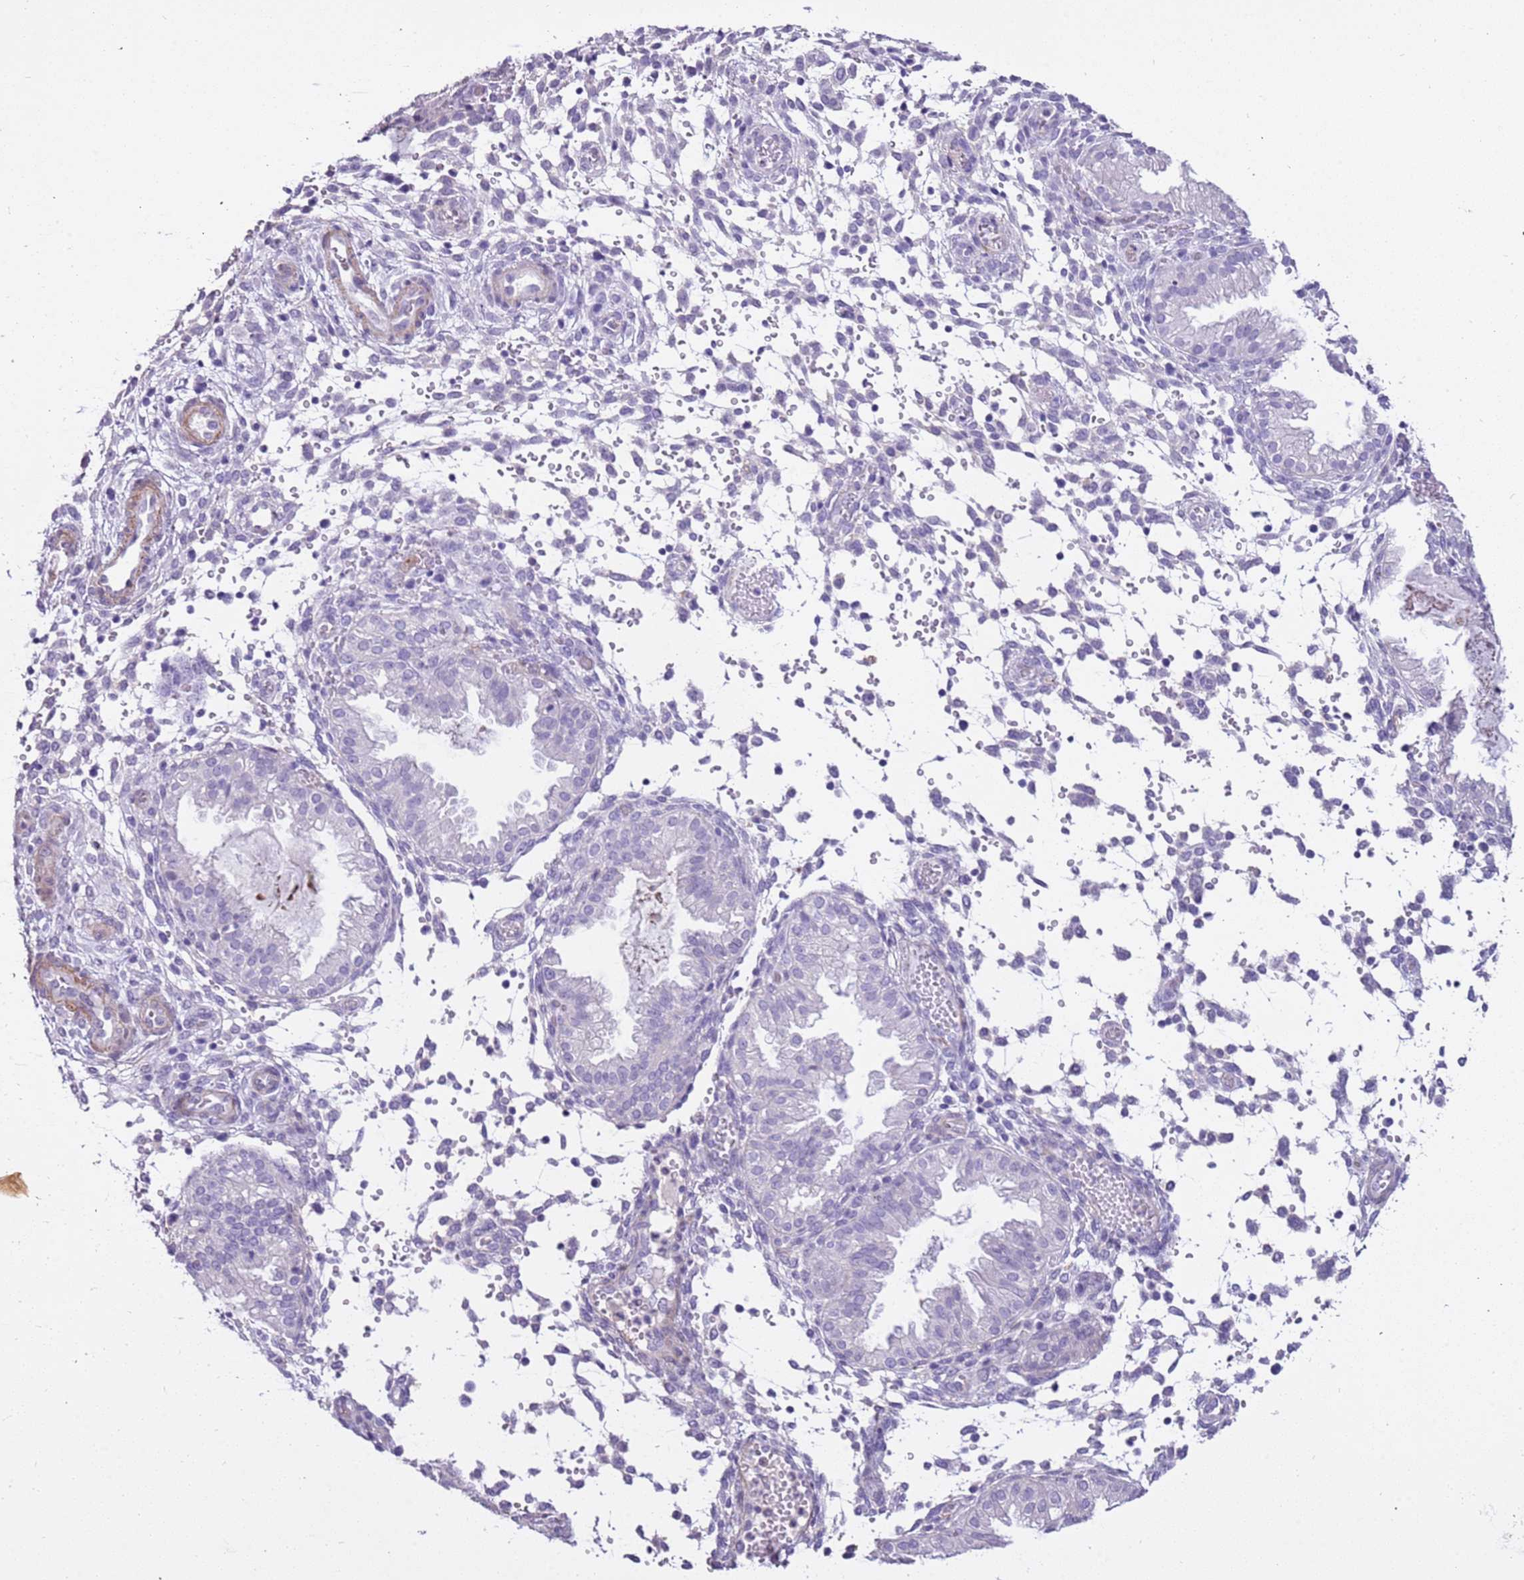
{"staining": {"intensity": "negative", "quantity": "none", "location": "none"}, "tissue": "endometrium", "cell_type": "Cells in endometrial stroma", "image_type": "normal", "snomed": [{"axis": "morphology", "description": "Normal tissue, NOS"}, {"axis": "topography", "description": "Endometrium"}], "caption": "IHC histopathology image of normal endometrium stained for a protein (brown), which shows no positivity in cells in endometrial stroma. (DAB (3,3'-diaminobenzidine) IHC visualized using brightfield microscopy, high magnification).", "gene": "PCGF2", "patient": {"sex": "female", "age": 33}}